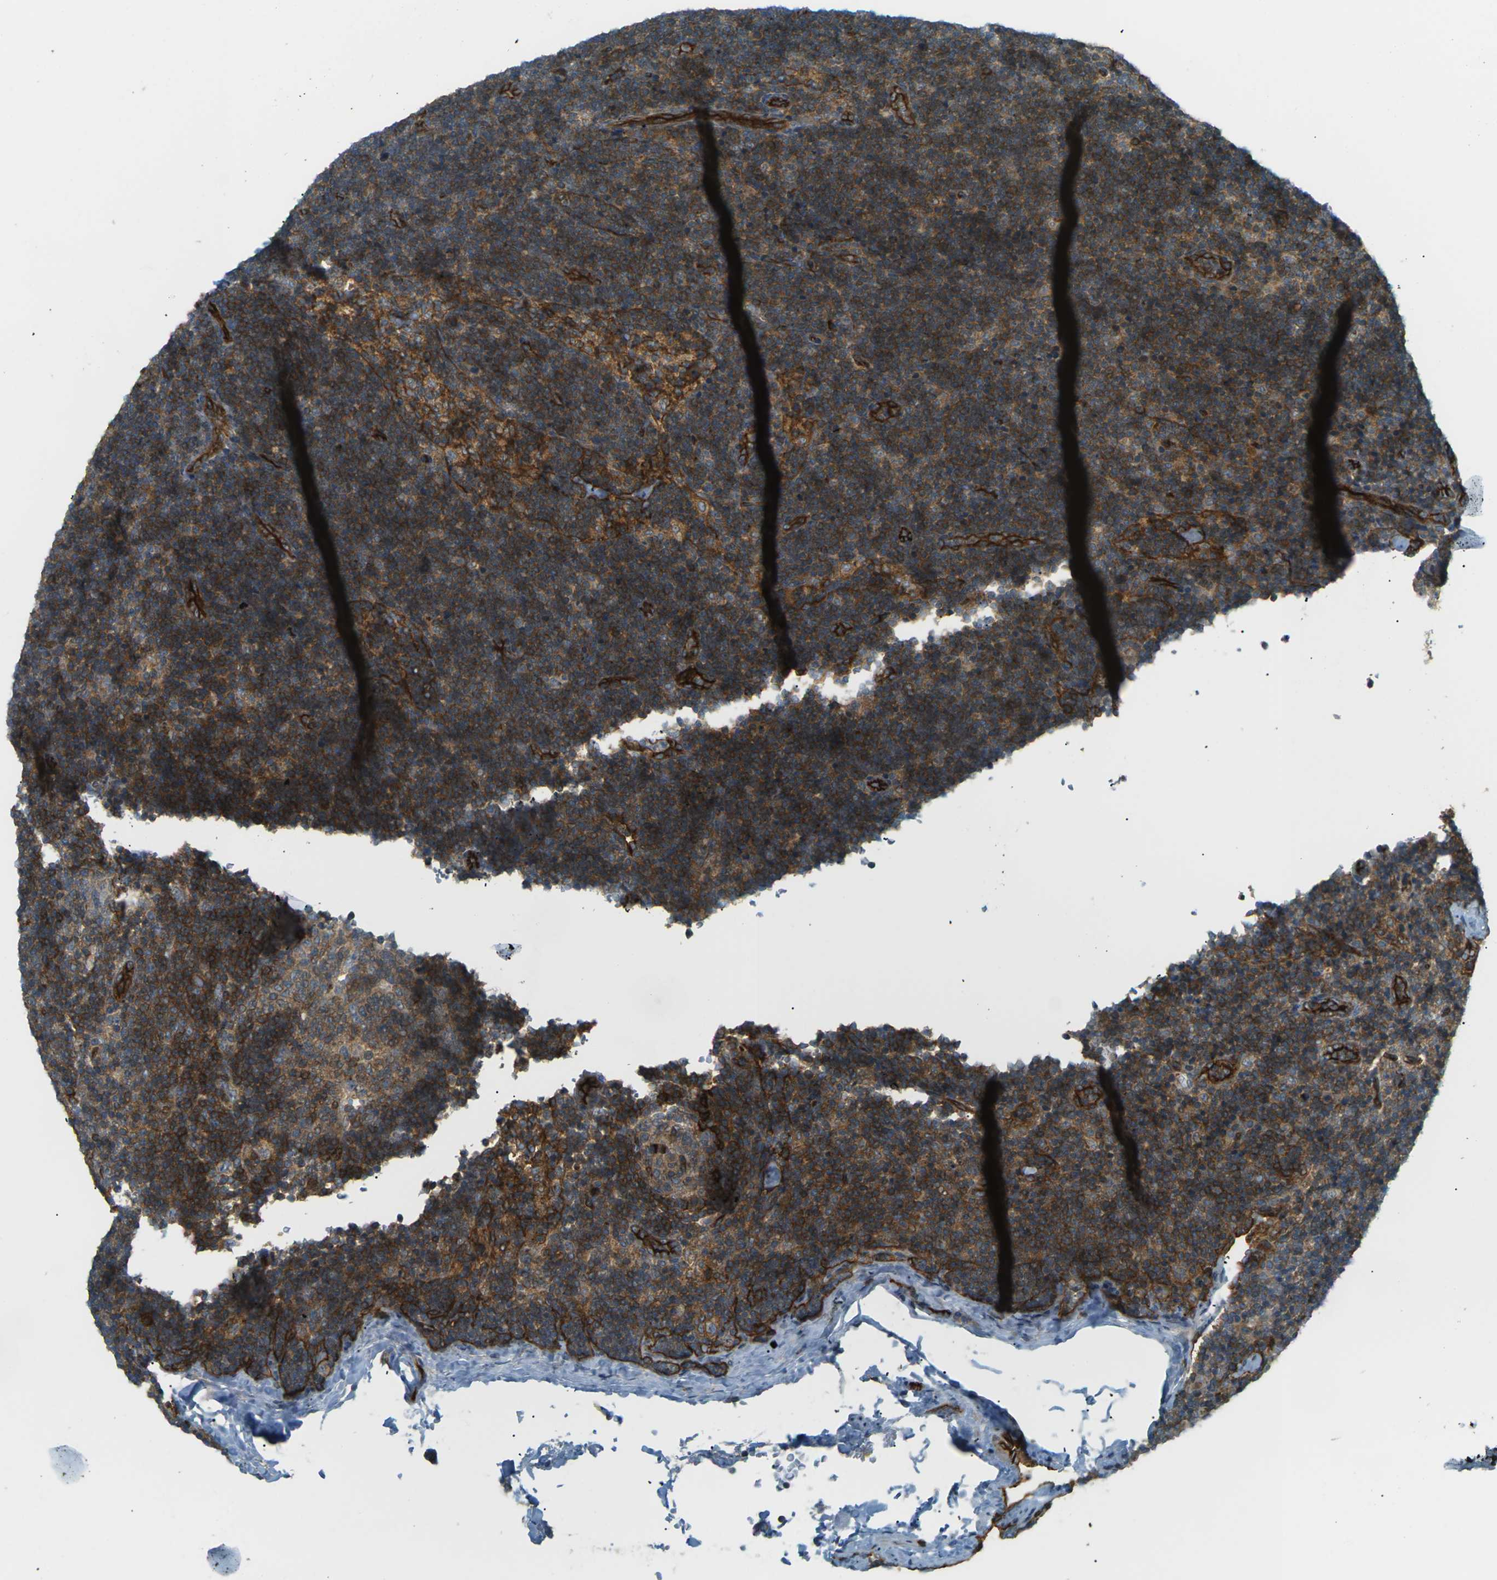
{"staining": {"intensity": "moderate", "quantity": ">75%", "location": "cytoplasmic/membranous"}, "tissue": "lymph node", "cell_type": "Germinal center cells", "image_type": "normal", "snomed": [{"axis": "morphology", "description": "Normal tissue, NOS"}, {"axis": "topography", "description": "Lymph node"}], "caption": "Protein expression analysis of unremarkable lymph node demonstrates moderate cytoplasmic/membranous positivity in approximately >75% of germinal center cells. (brown staining indicates protein expression, while blue staining denotes nuclei).", "gene": "S1PR1", "patient": {"sex": "female", "age": 14}}